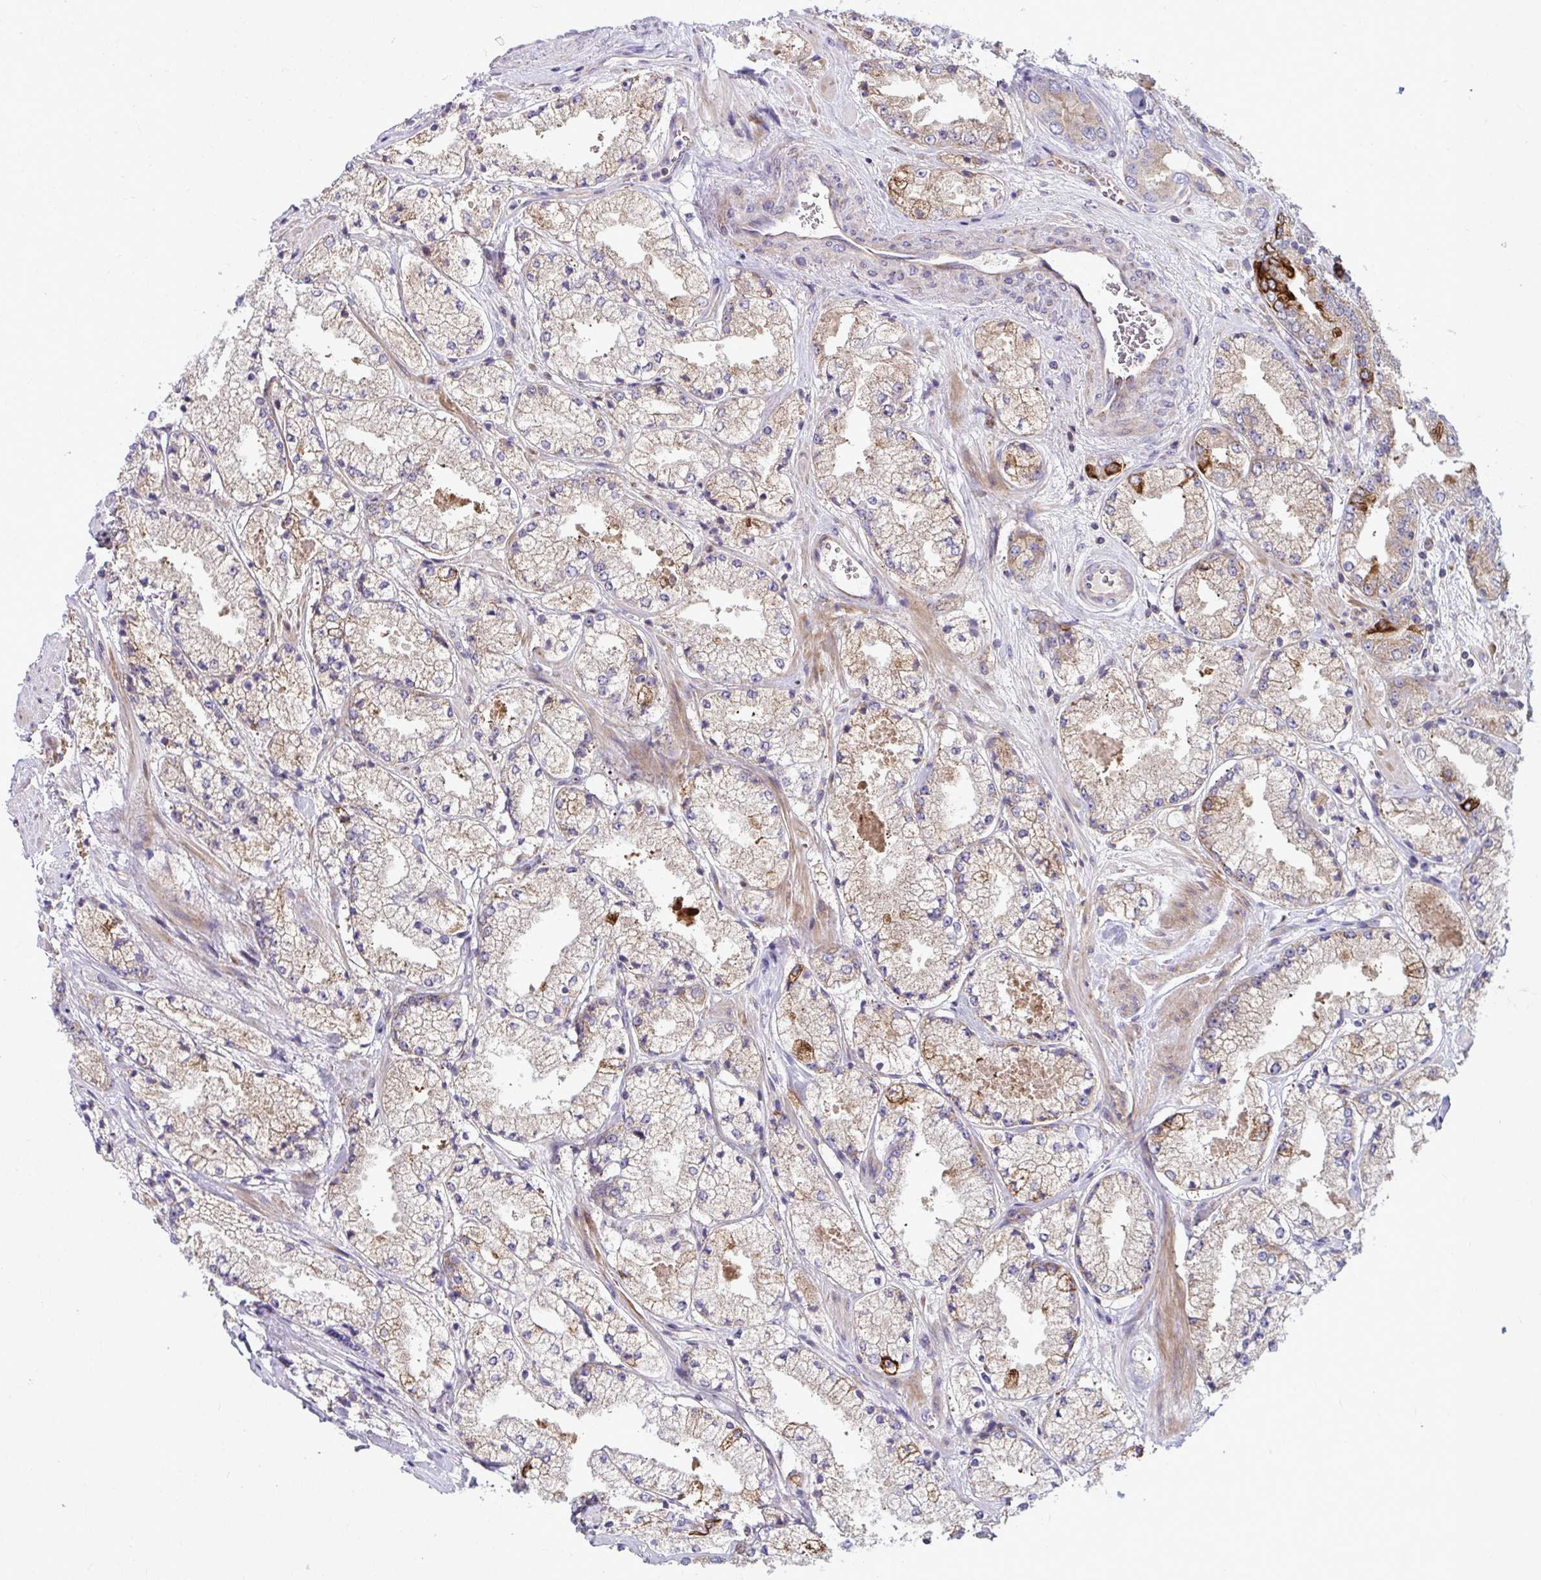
{"staining": {"intensity": "moderate", "quantity": "<25%", "location": "cytoplasmic/membranous"}, "tissue": "prostate cancer", "cell_type": "Tumor cells", "image_type": "cancer", "snomed": [{"axis": "morphology", "description": "Adenocarcinoma, High grade"}, {"axis": "topography", "description": "Prostate"}], "caption": "Tumor cells demonstrate low levels of moderate cytoplasmic/membranous expression in approximately <25% of cells in prostate high-grade adenocarcinoma. (DAB IHC, brown staining for protein, blue staining for nuclei).", "gene": "GFPT2", "patient": {"sex": "male", "age": 63}}